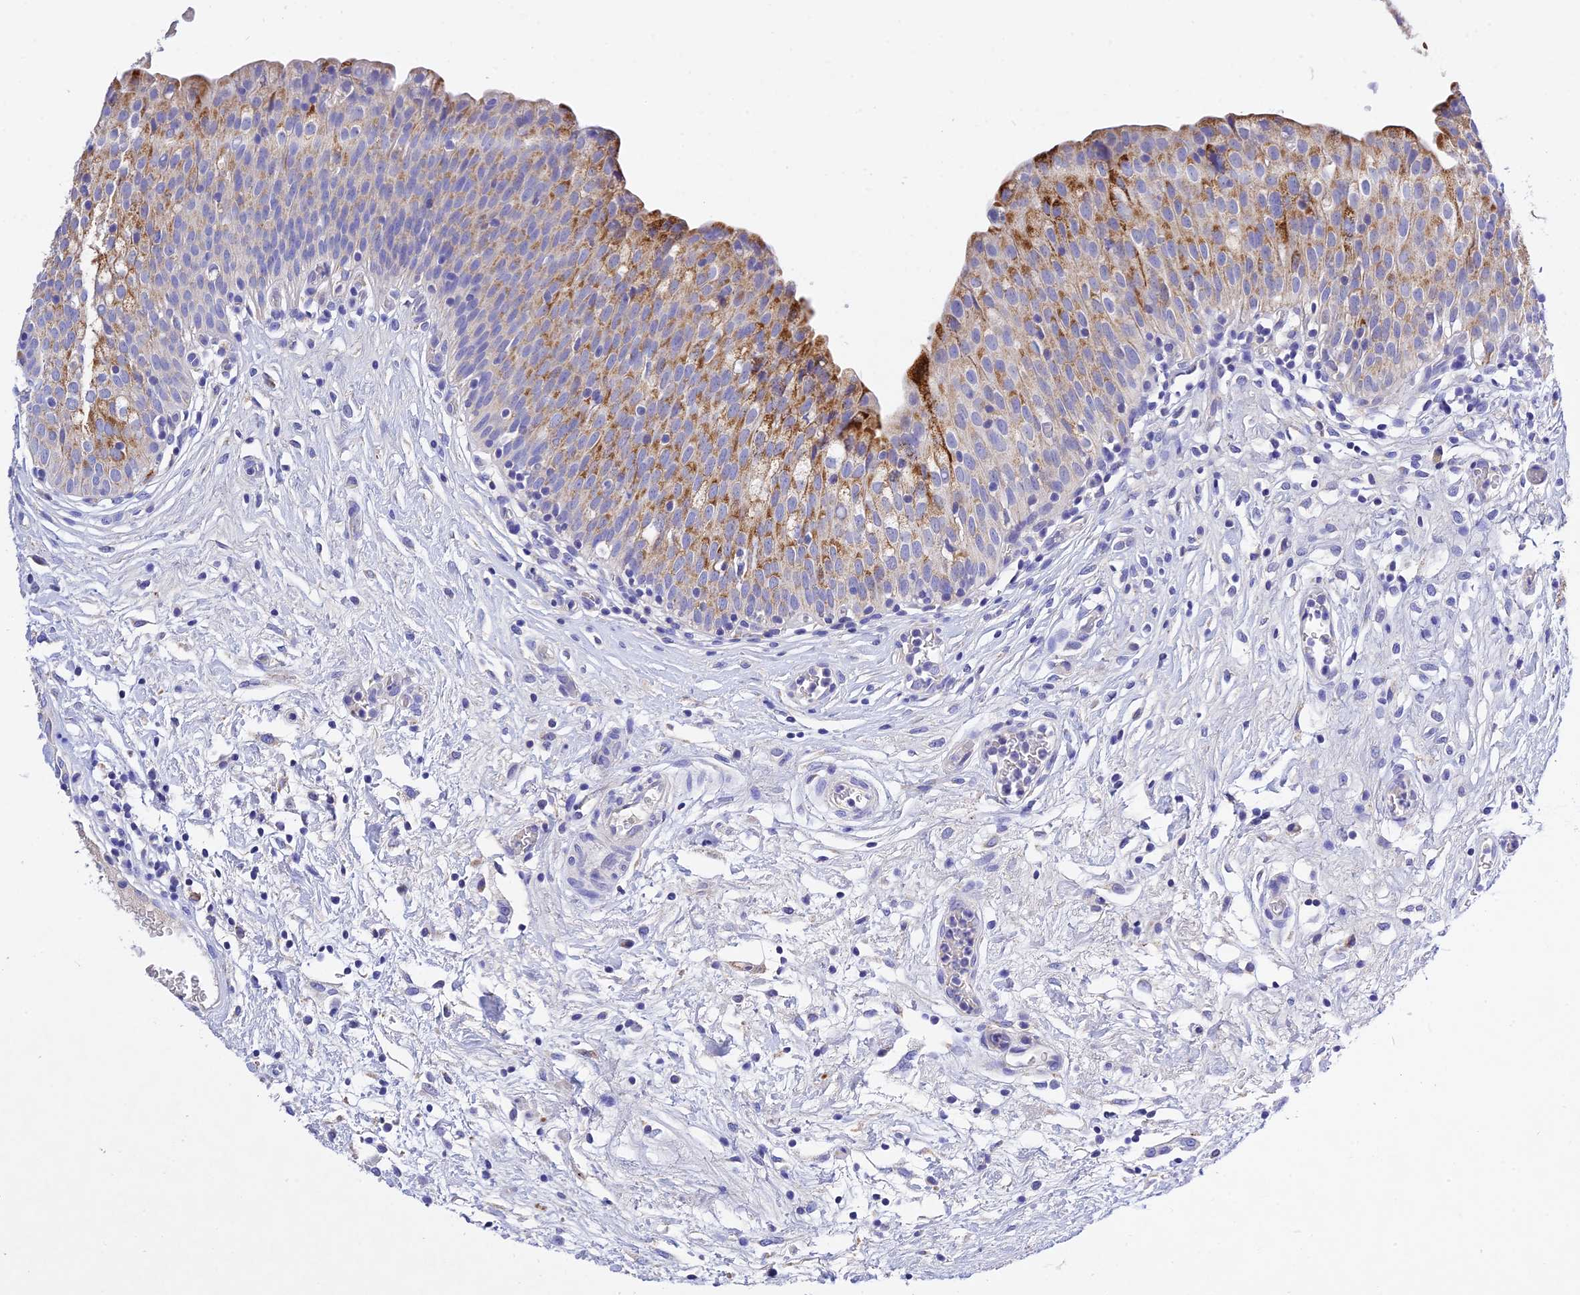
{"staining": {"intensity": "strong", "quantity": "25%-75%", "location": "cytoplasmic/membranous"}, "tissue": "urinary bladder", "cell_type": "Urothelial cells", "image_type": "normal", "snomed": [{"axis": "morphology", "description": "Normal tissue, NOS"}, {"axis": "topography", "description": "Urinary bladder"}], "caption": "DAB immunohistochemical staining of unremarkable human urinary bladder demonstrates strong cytoplasmic/membranous protein expression in approximately 25%-75% of urothelial cells. The protein is stained brown, and the nuclei are stained in blue (DAB IHC with brightfield microscopy, high magnification).", "gene": "MS4A5", "patient": {"sex": "male", "age": 55}}